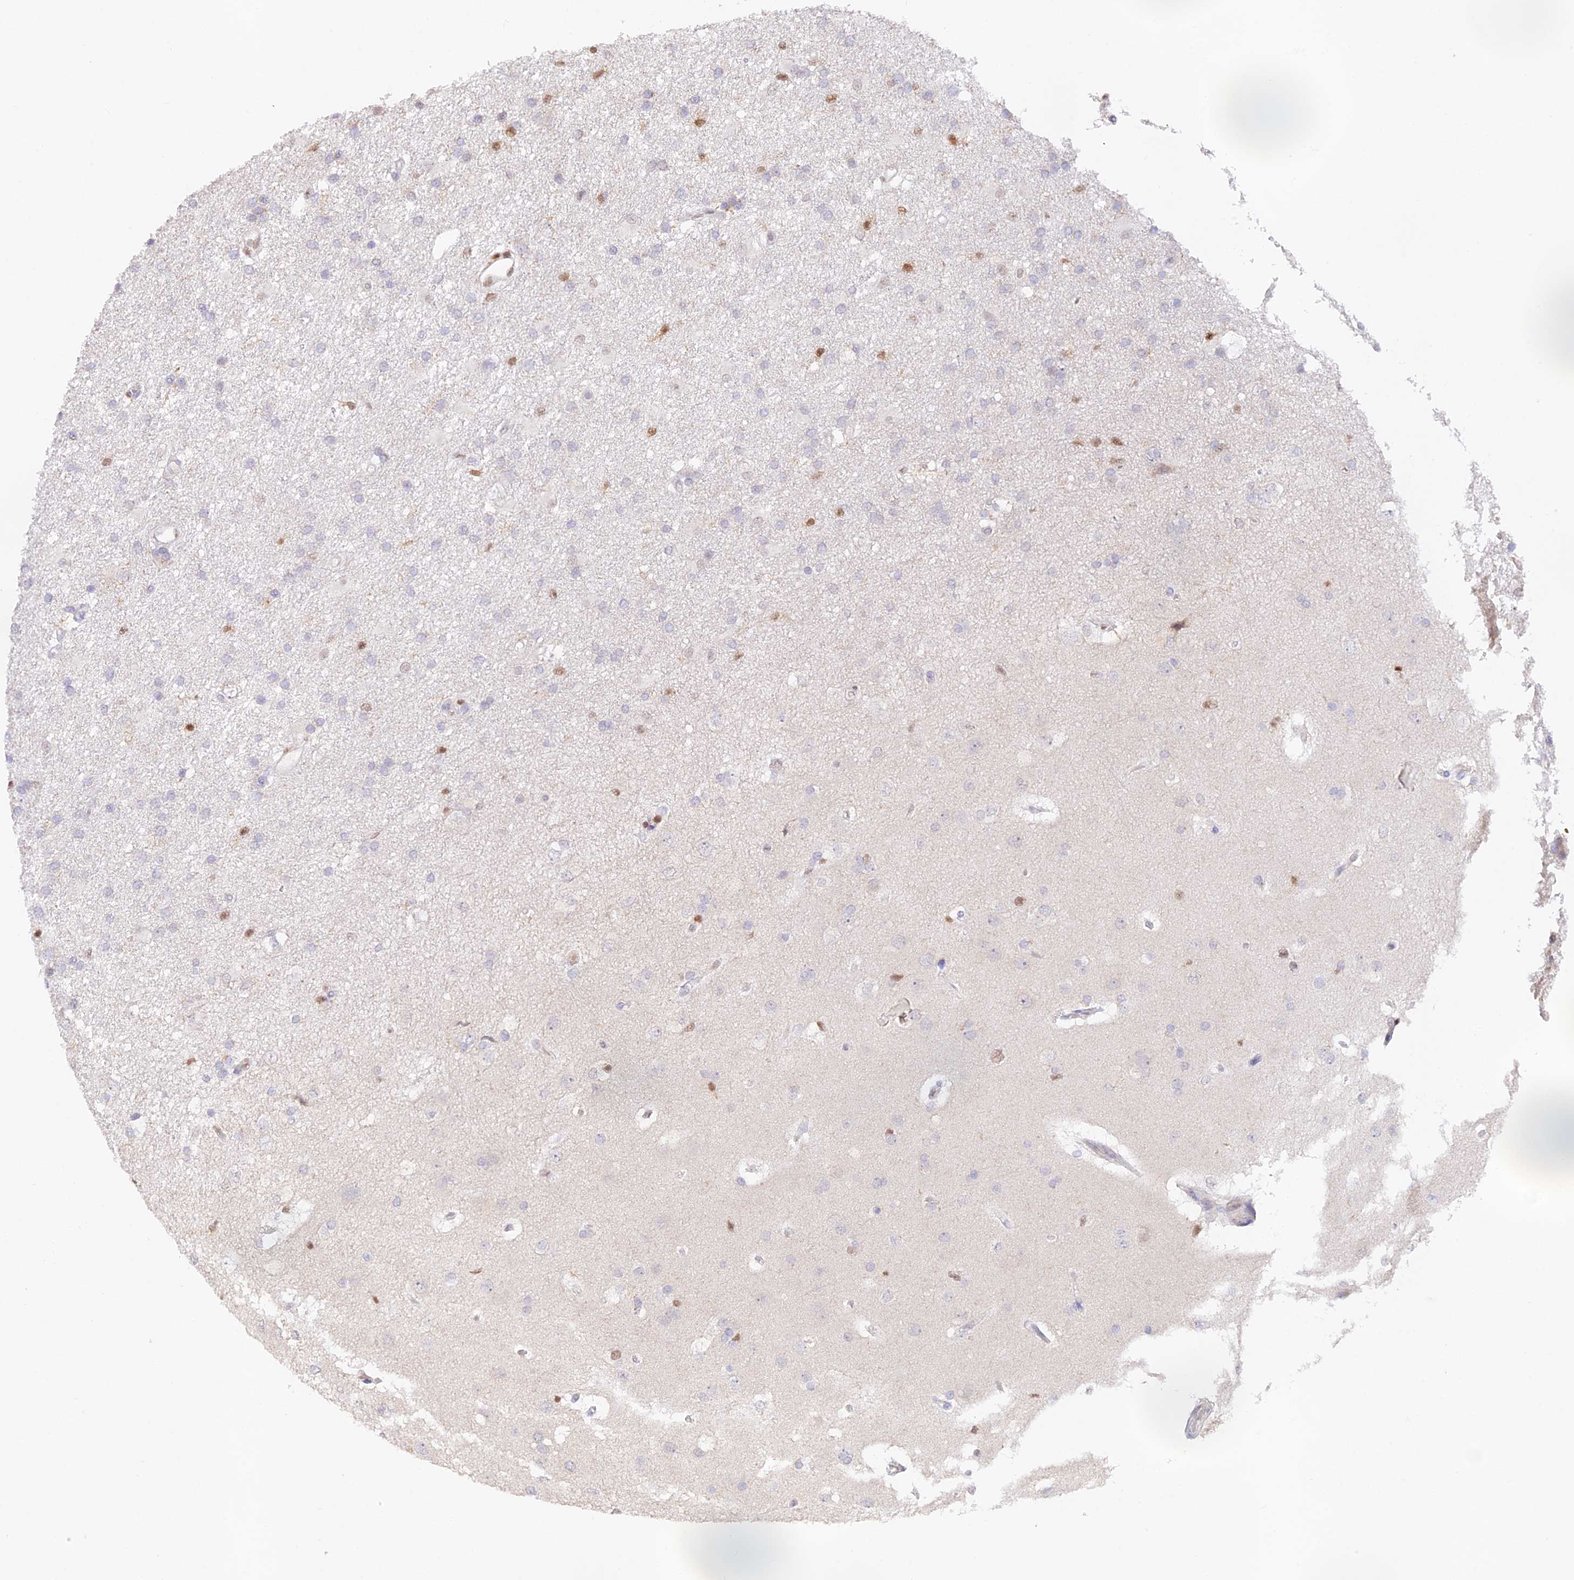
{"staining": {"intensity": "moderate", "quantity": "<25%", "location": "nuclear"}, "tissue": "glioma", "cell_type": "Tumor cells", "image_type": "cancer", "snomed": [{"axis": "morphology", "description": "Glioma, malignant, High grade"}, {"axis": "topography", "description": "Brain"}], "caption": "This is an image of immunohistochemistry staining of malignant glioma (high-grade), which shows moderate staining in the nuclear of tumor cells.", "gene": "DENND1C", "patient": {"sex": "male", "age": 77}}